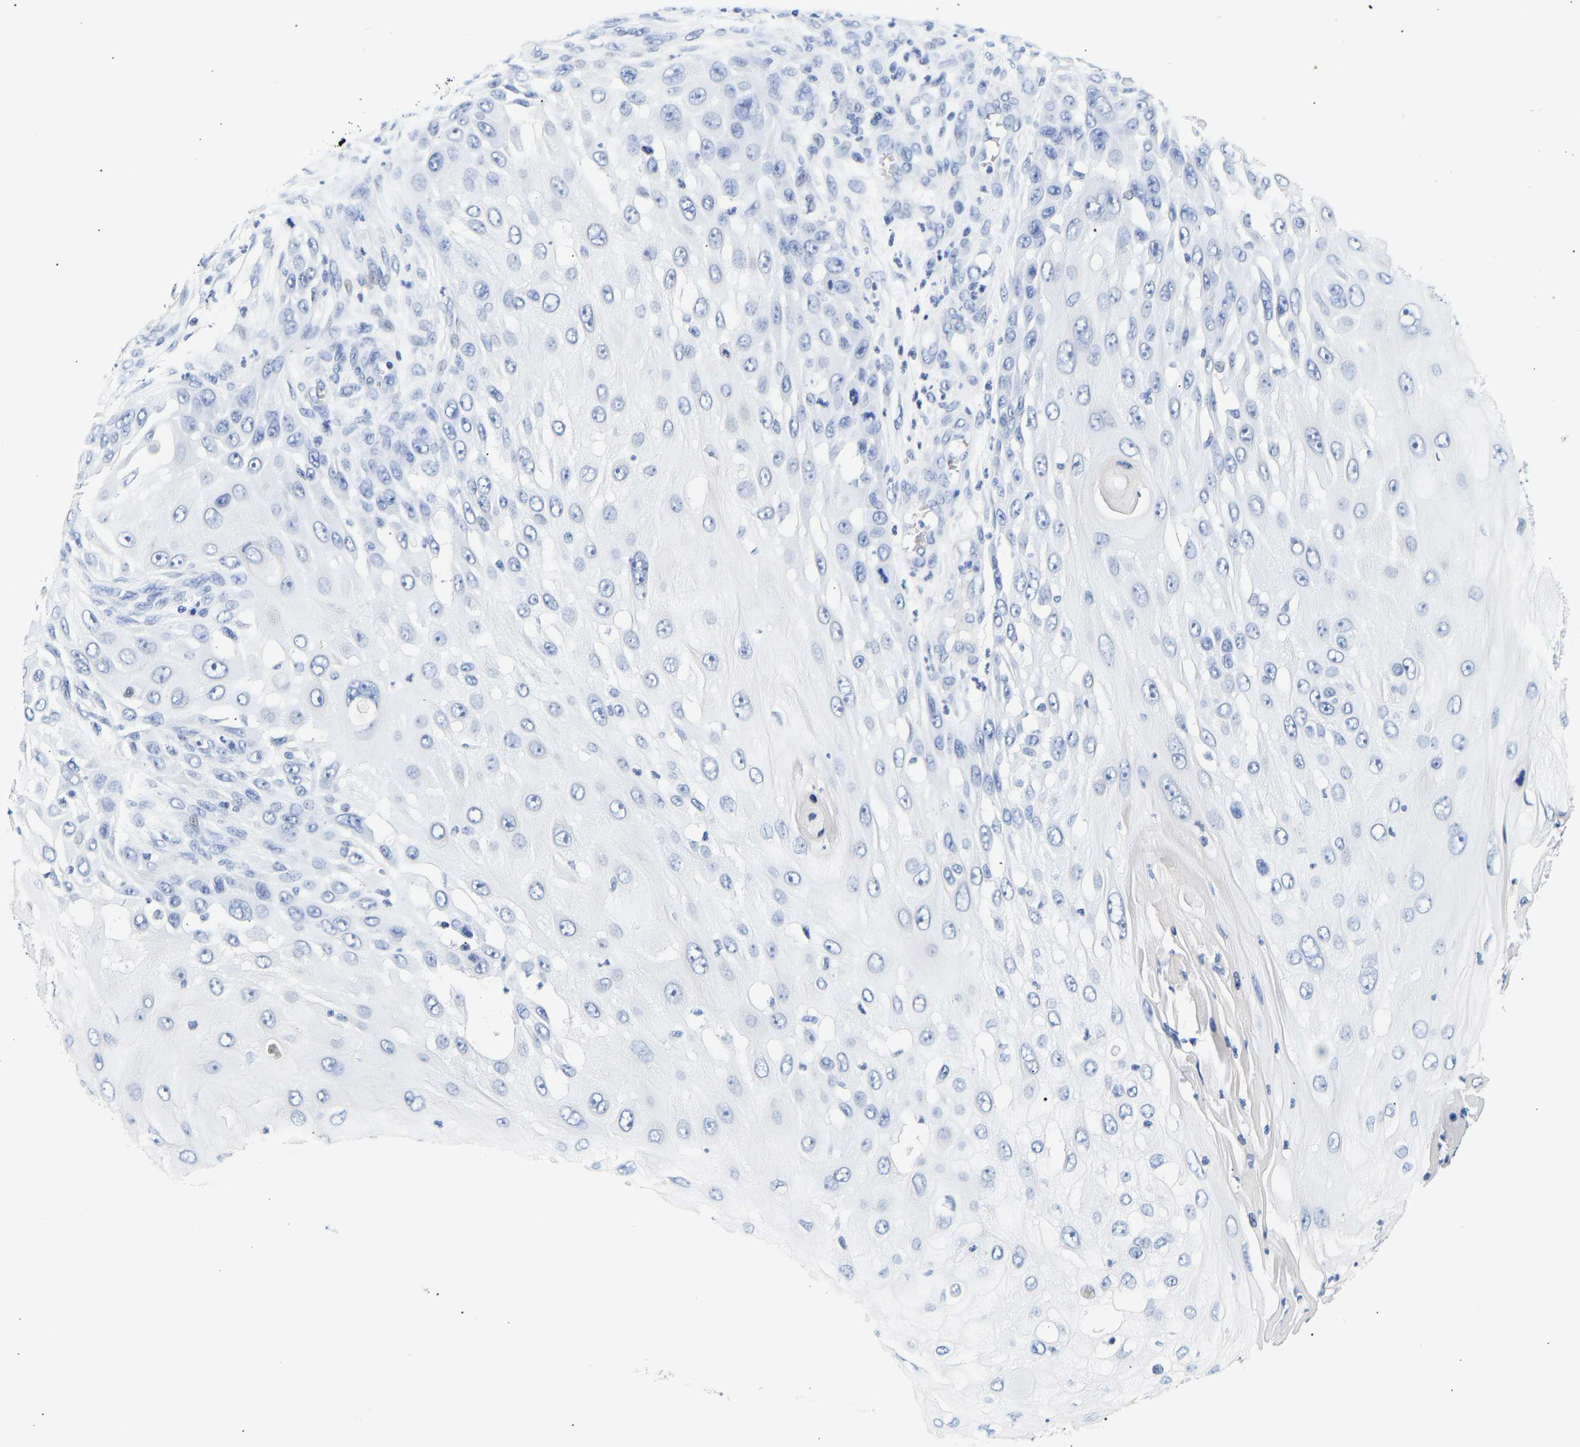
{"staining": {"intensity": "negative", "quantity": "none", "location": "none"}, "tissue": "skin cancer", "cell_type": "Tumor cells", "image_type": "cancer", "snomed": [{"axis": "morphology", "description": "Squamous cell carcinoma, NOS"}, {"axis": "topography", "description": "Skin"}], "caption": "Immunohistochemistry image of neoplastic tissue: human squamous cell carcinoma (skin) stained with DAB (3,3'-diaminobenzidine) demonstrates no significant protein expression in tumor cells.", "gene": "SPINK2", "patient": {"sex": "female", "age": 44}}